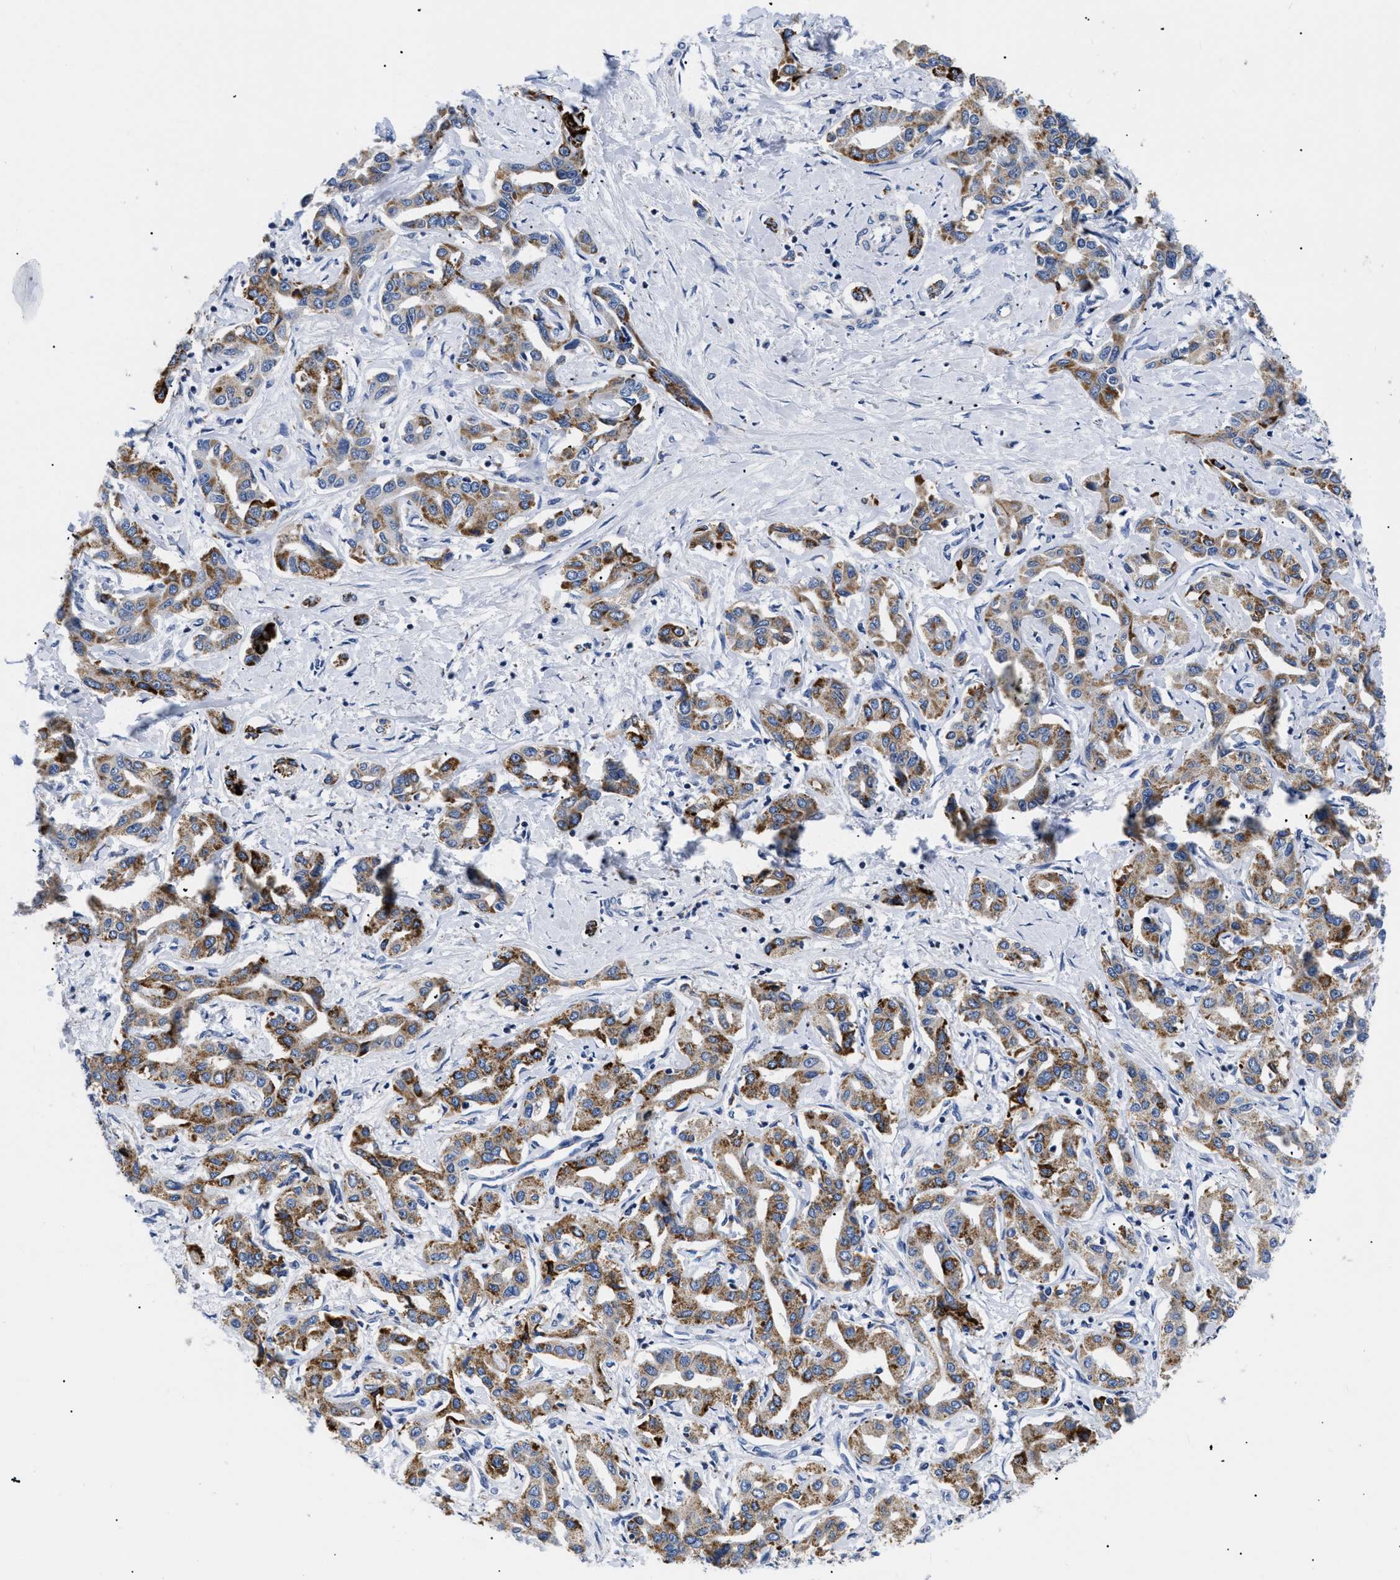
{"staining": {"intensity": "strong", "quantity": ">75%", "location": "cytoplasmic/membranous"}, "tissue": "liver cancer", "cell_type": "Tumor cells", "image_type": "cancer", "snomed": [{"axis": "morphology", "description": "Cholangiocarcinoma"}, {"axis": "topography", "description": "Liver"}], "caption": "Strong cytoplasmic/membranous positivity is seen in approximately >75% of tumor cells in liver cancer (cholangiocarcinoma). The protein is shown in brown color, while the nuclei are stained blue.", "gene": "GPR149", "patient": {"sex": "male", "age": 59}}